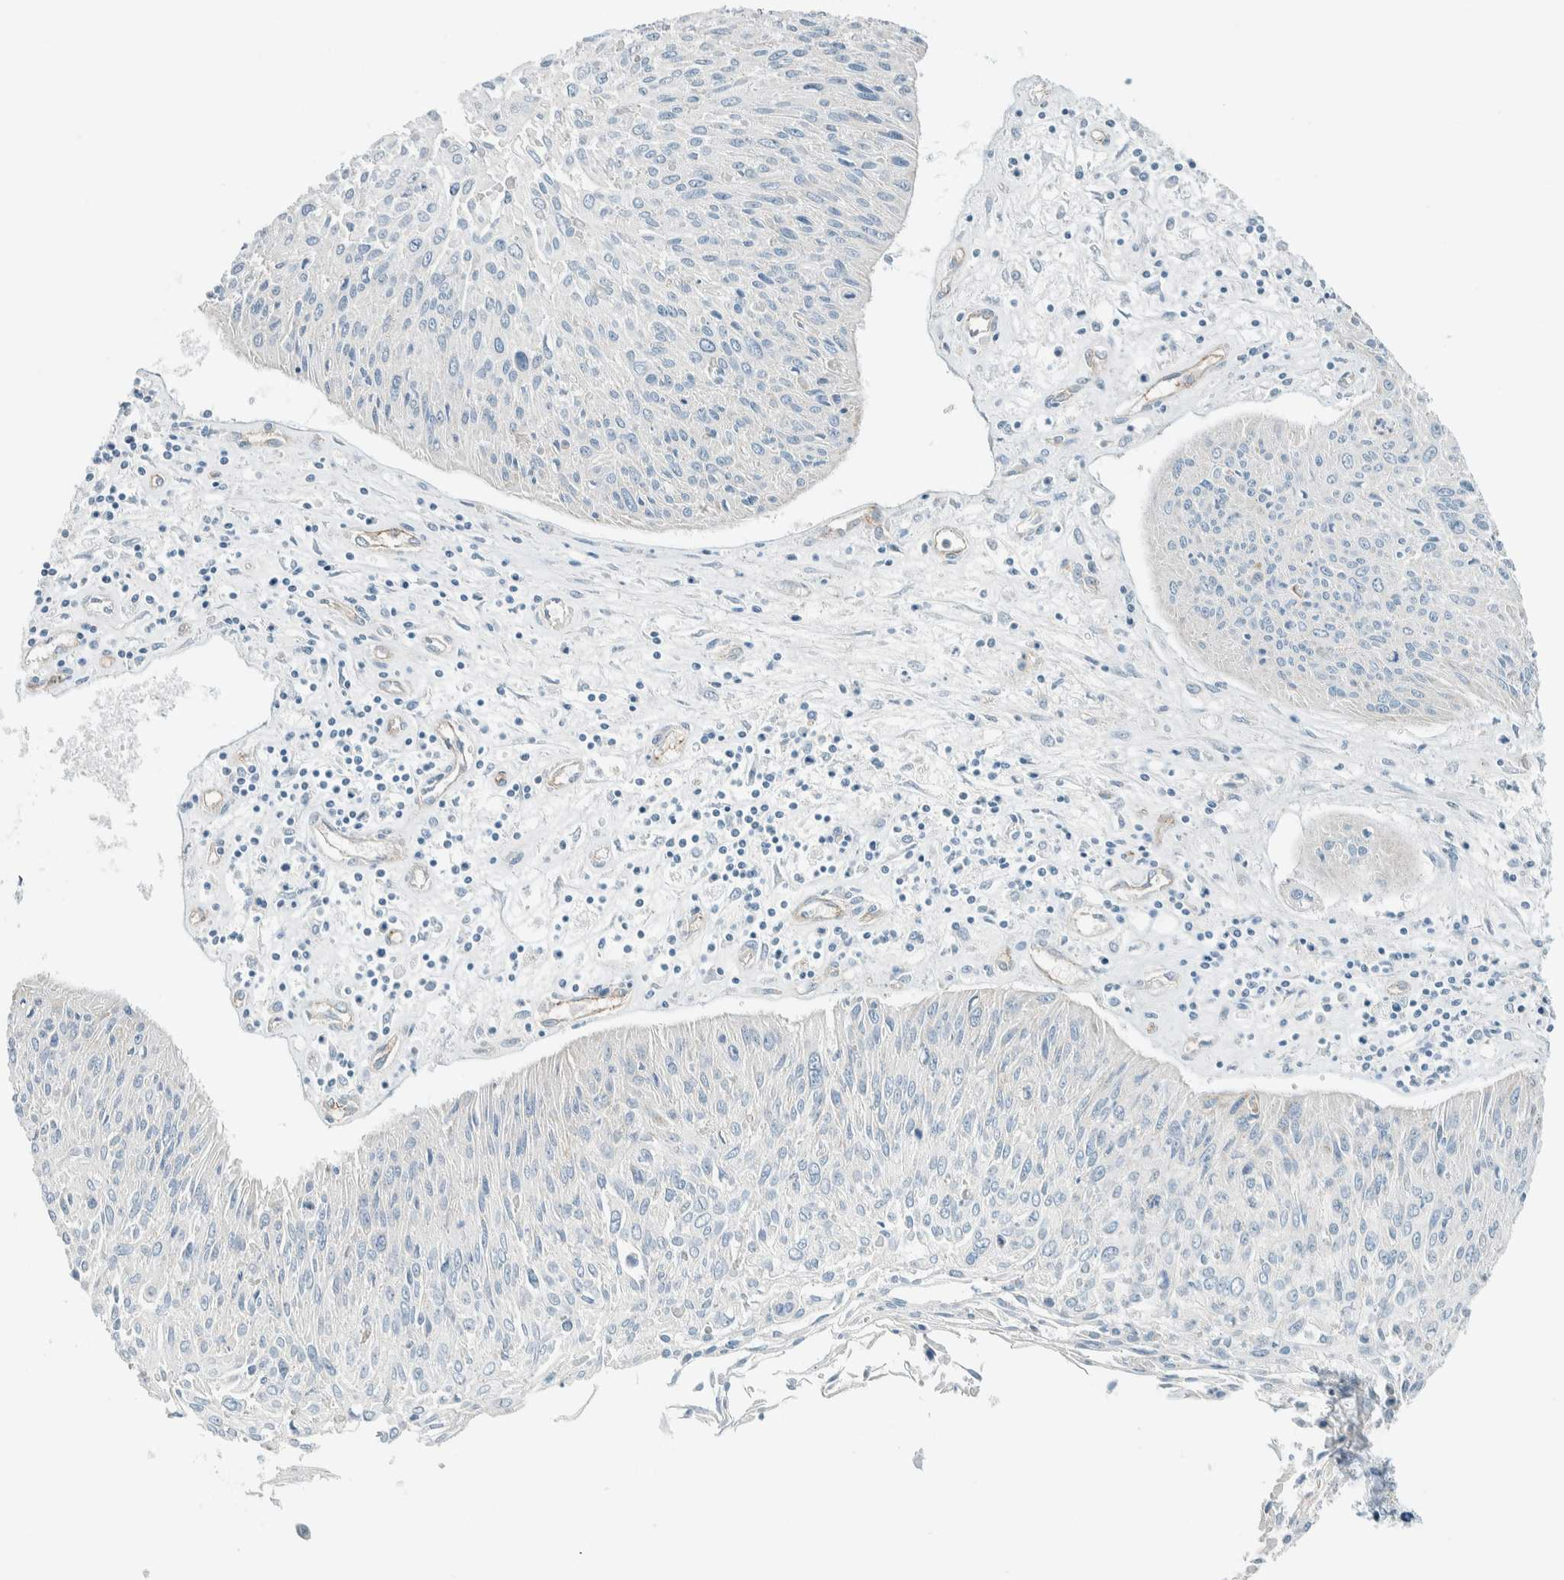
{"staining": {"intensity": "weak", "quantity": "<25%", "location": "cytoplasmic/membranous"}, "tissue": "cervical cancer", "cell_type": "Tumor cells", "image_type": "cancer", "snomed": [{"axis": "morphology", "description": "Squamous cell carcinoma, NOS"}, {"axis": "topography", "description": "Cervix"}], "caption": "IHC image of cervical cancer stained for a protein (brown), which demonstrates no expression in tumor cells.", "gene": "SLFN12", "patient": {"sex": "female", "age": 51}}